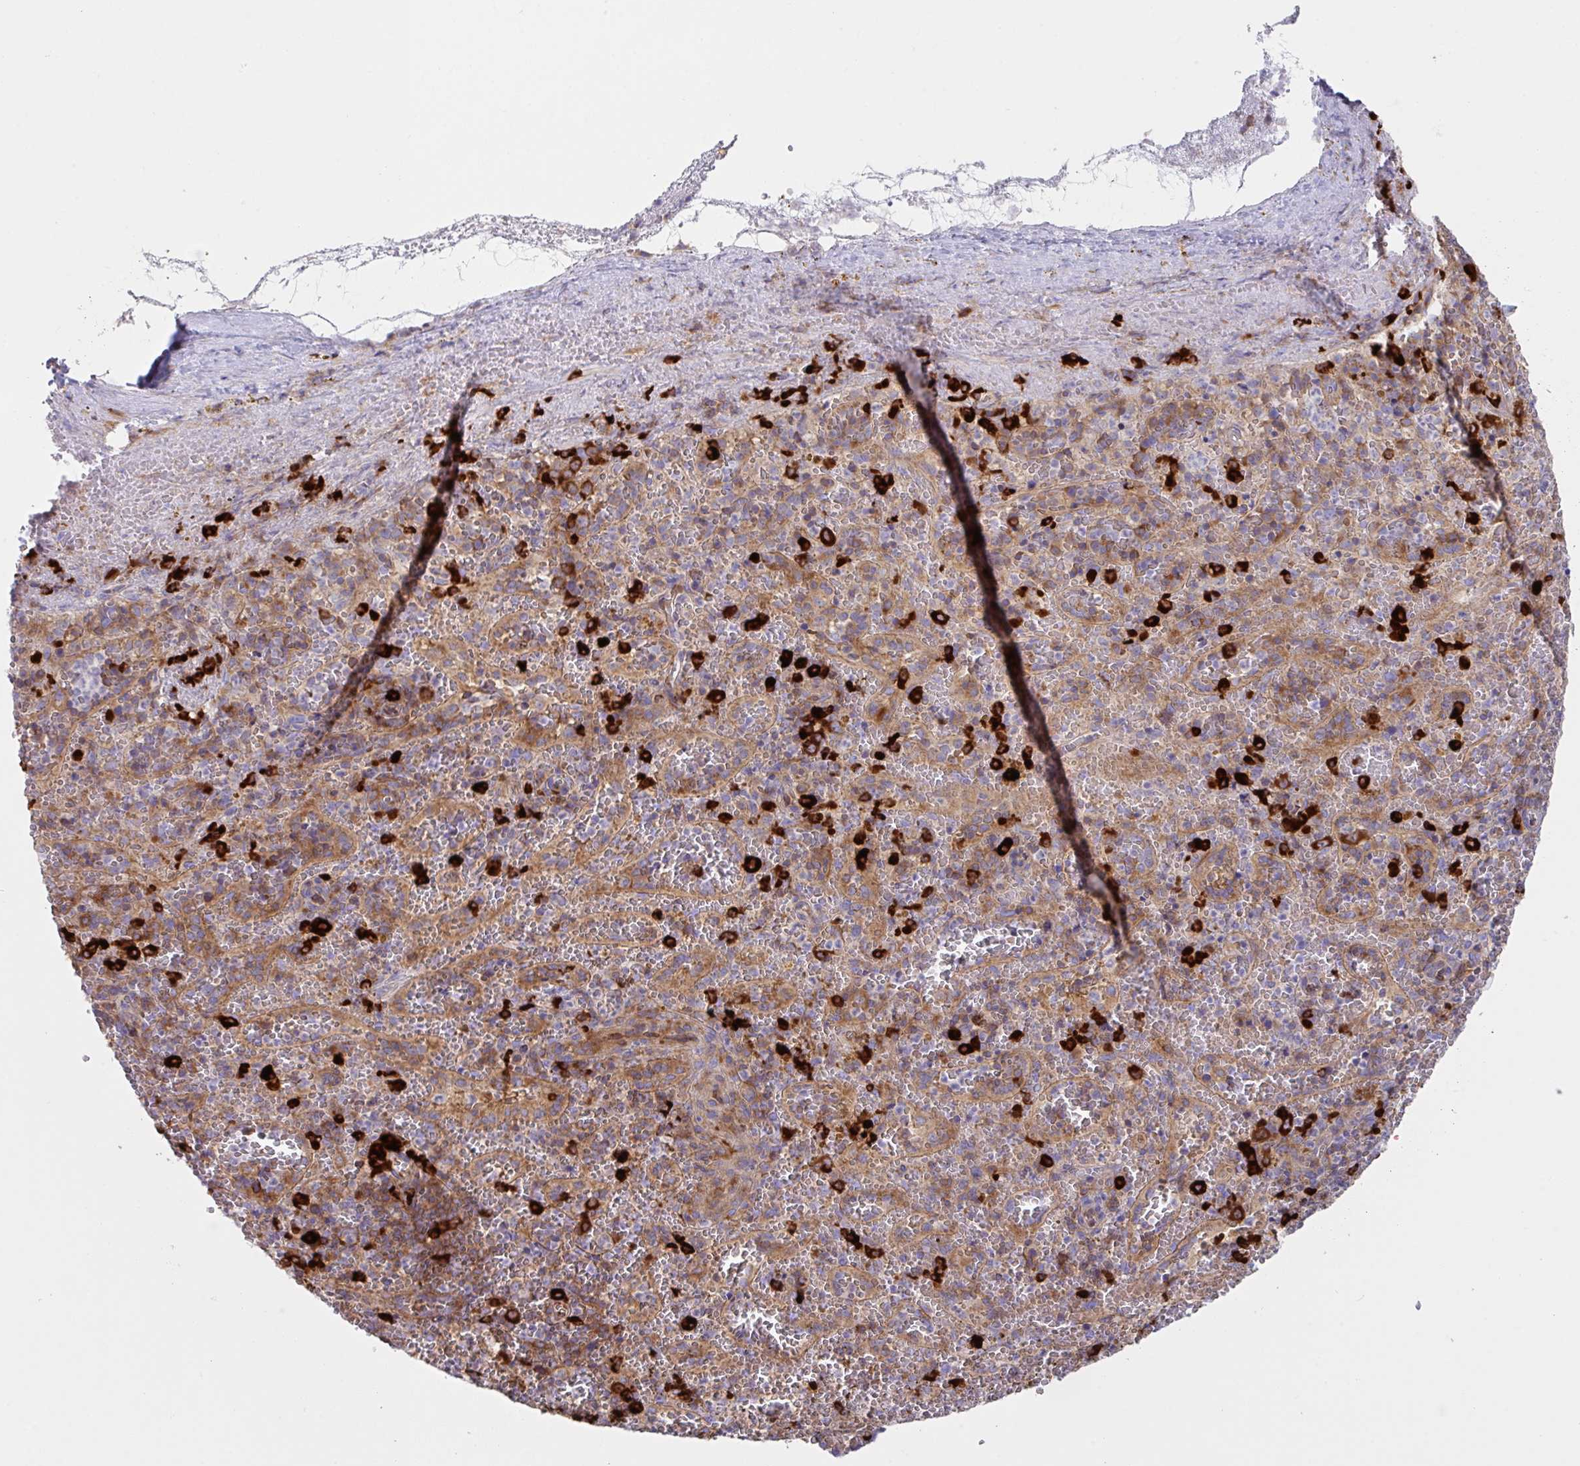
{"staining": {"intensity": "strong", "quantity": "25%-75%", "location": "cytoplasmic/membranous"}, "tissue": "spleen", "cell_type": "Cells in red pulp", "image_type": "normal", "snomed": [{"axis": "morphology", "description": "Normal tissue, NOS"}, {"axis": "topography", "description": "Spleen"}], "caption": "Strong cytoplasmic/membranous positivity for a protein is identified in about 25%-75% of cells in red pulp of unremarkable spleen using immunohistochemistry.", "gene": "YARS2", "patient": {"sex": "female", "age": 50}}